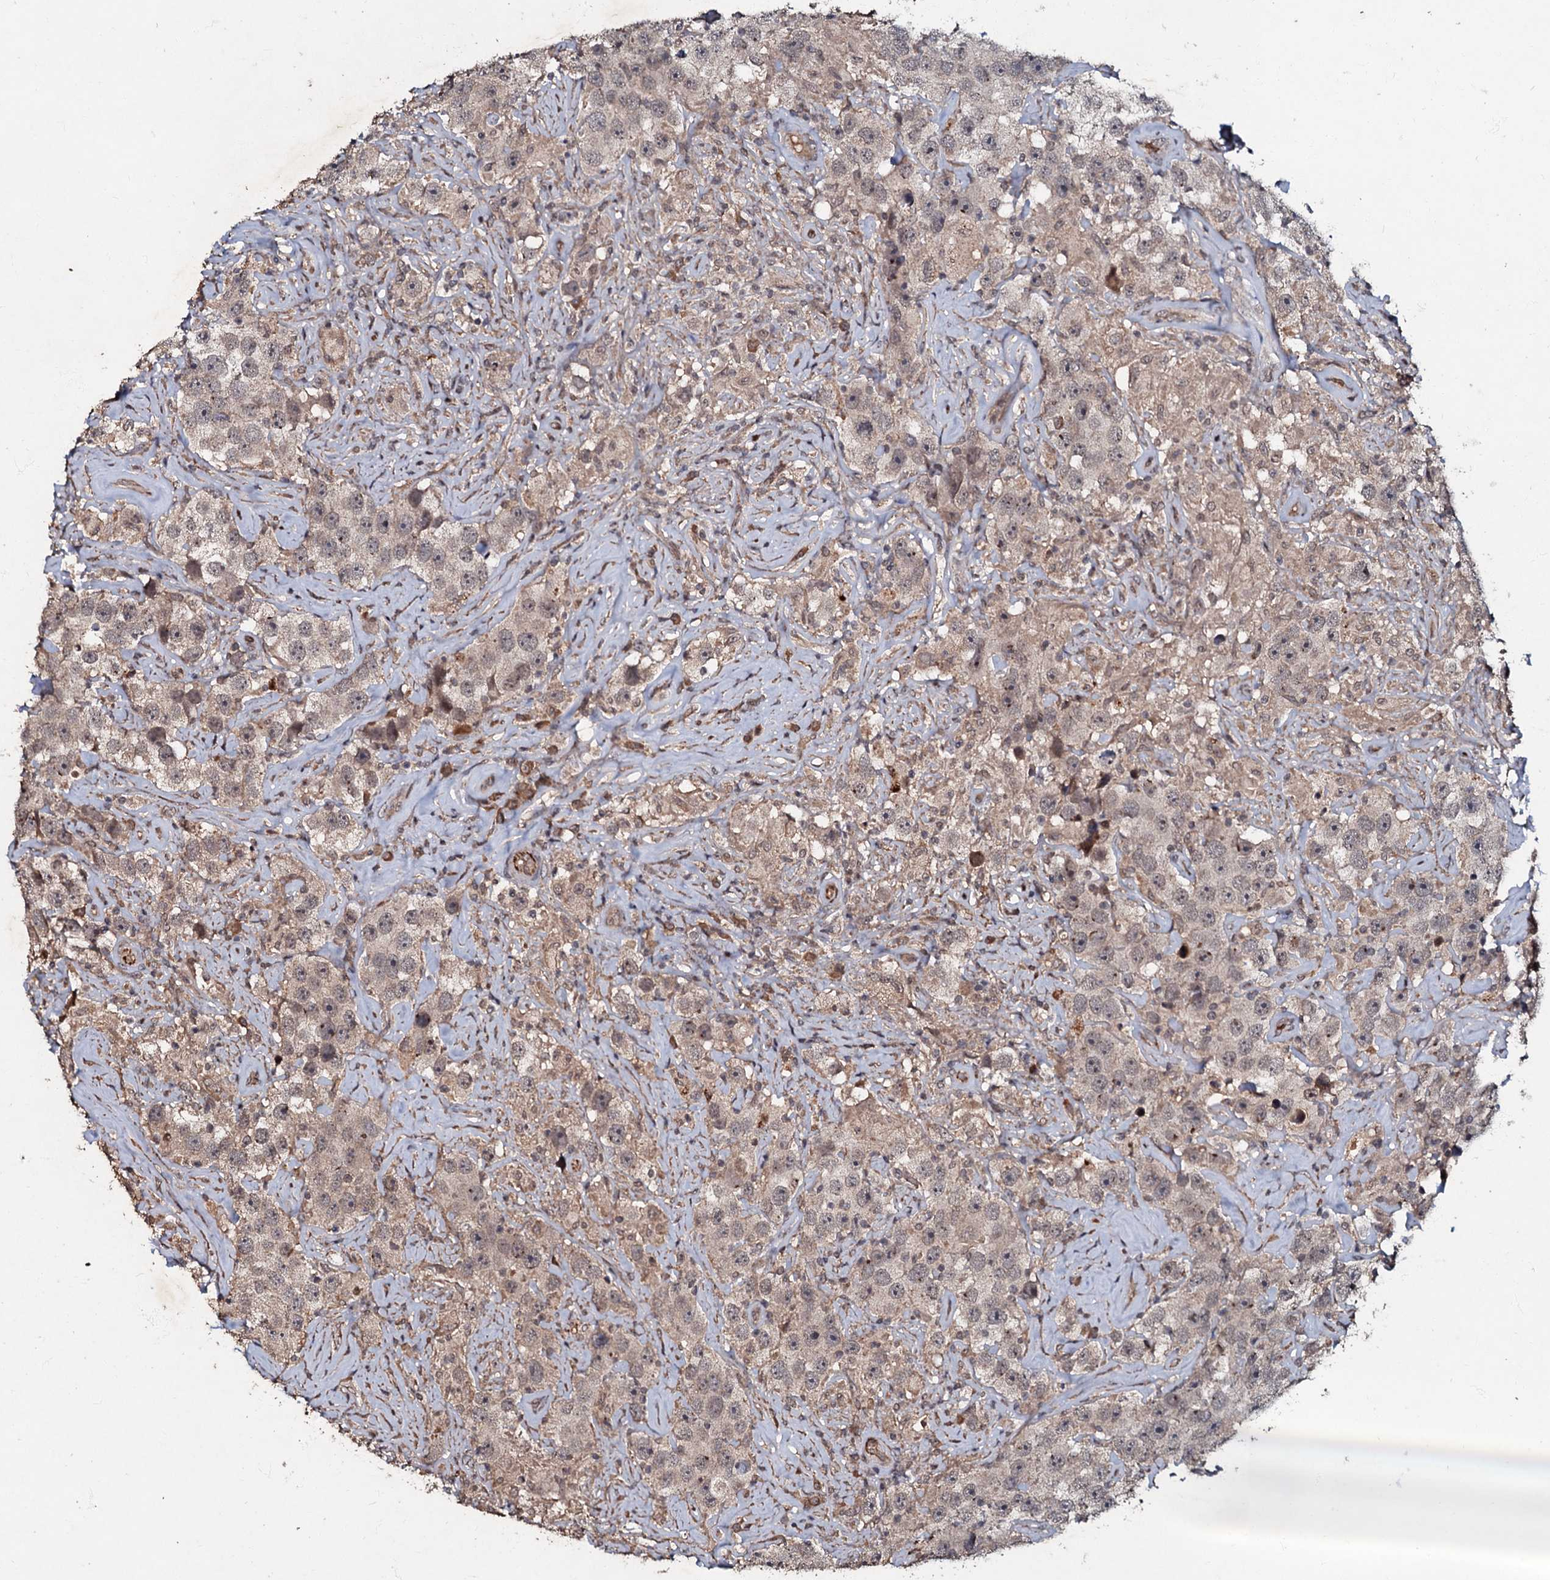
{"staining": {"intensity": "weak", "quantity": "25%-75%", "location": "cytoplasmic/membranous"}, "tissue": "testis cancer", "cell_type": "Tumor cells", "image_type": "cancer", "snomed": [{"axis": "morphology", "description": "Seminoma, NOS"}, {"axis": "topography", "description": "Testis"}], "caption": "This is an image of immunohistochemistry staining of testis cancer (seminoma), which shows weak positivity in the cytoplasmic/membranous of tumor cells.", "gene": "MANSC4", "patient": {"sex": "male", "age": 49}}